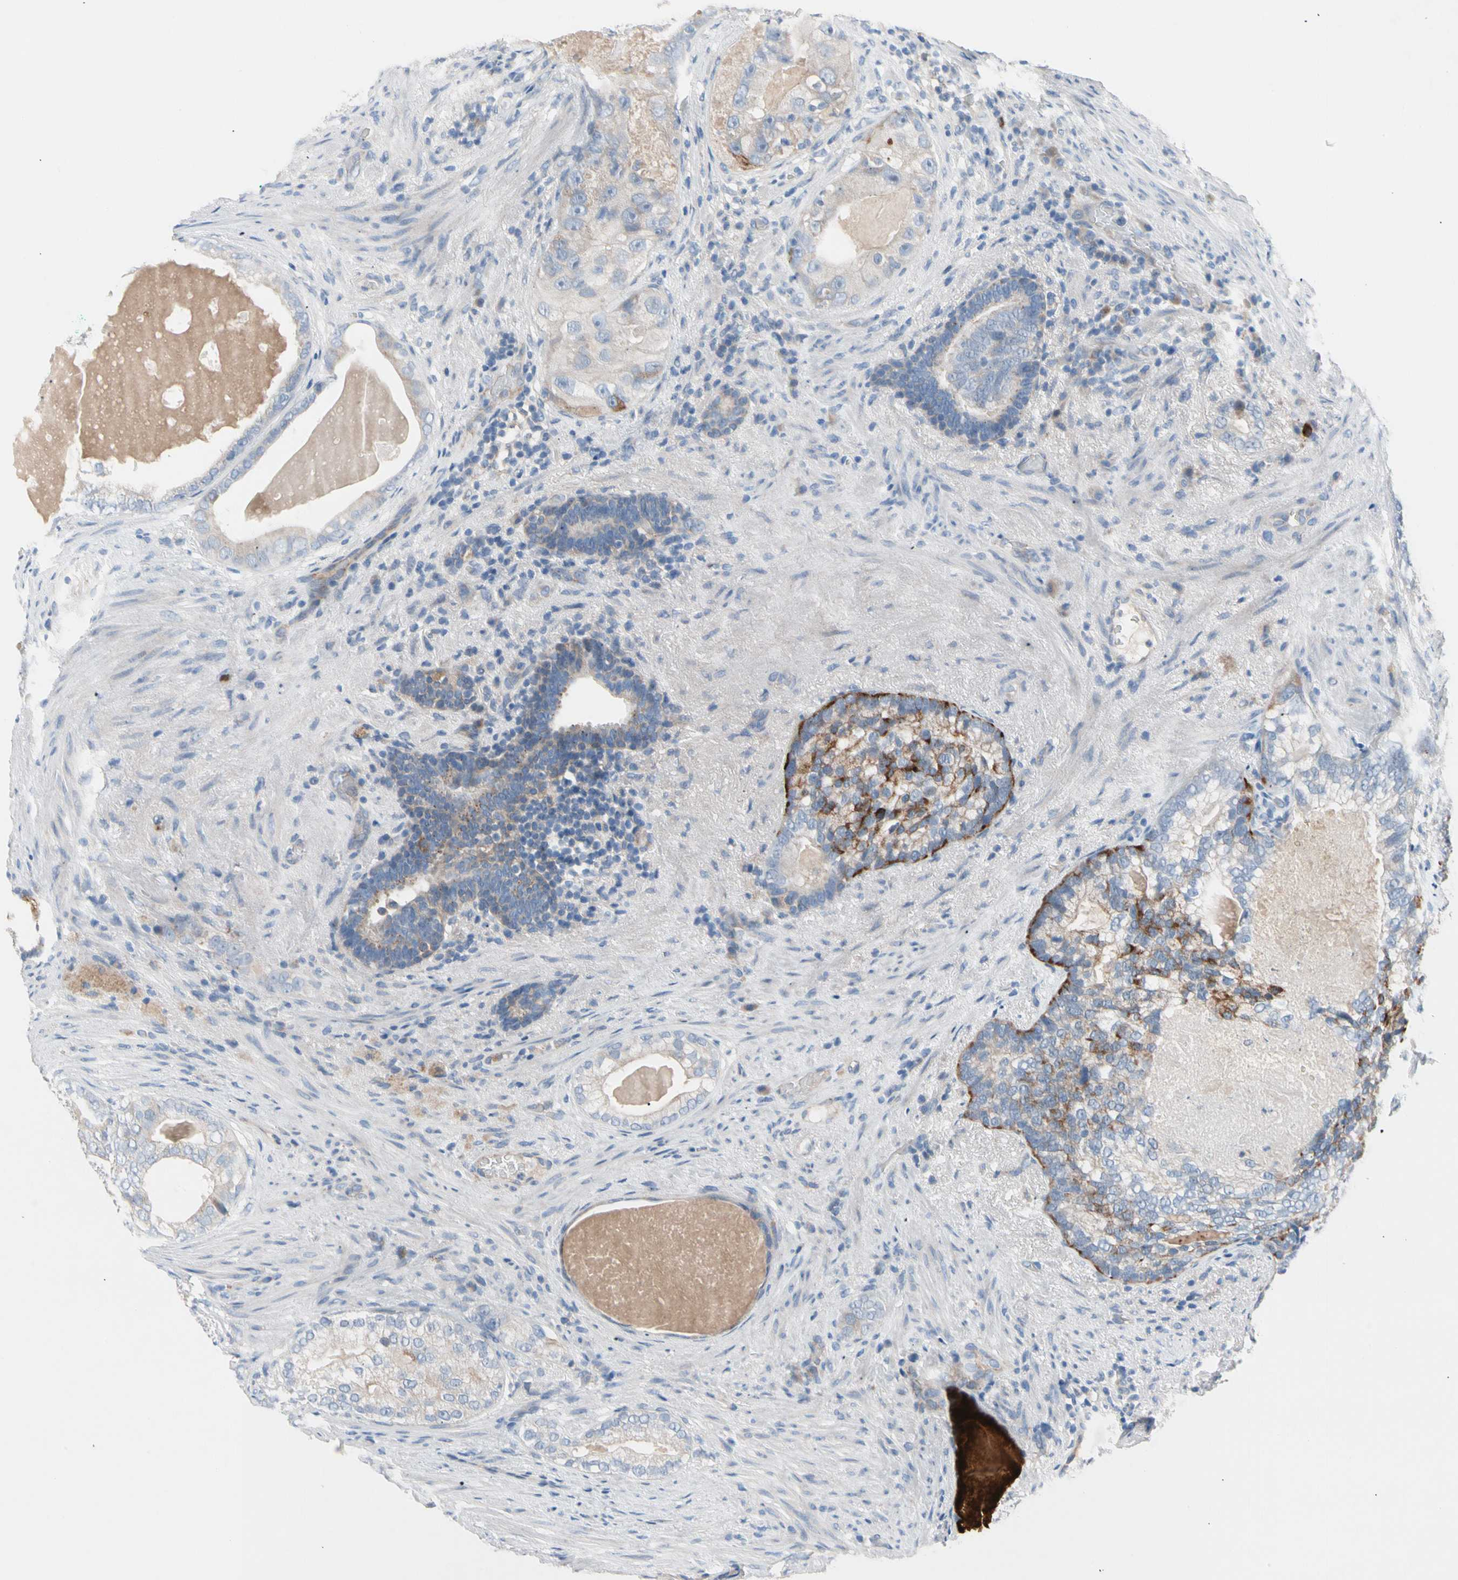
{"staining": {"intensity": "weak", "quantity": "25%-75%", "location": "cytoplasmic/membranous"}, "tissue": "prostate cancer", "cell_type": "Tumor cells", "image_type": "cancer", "snomed": [{"axis": "morphology", "description": "Adenocarcinoma, High grade"}, {"axis": "topography", "description": "Prostate"}], "caption": "Prostate adenocarcinoma (high-grade) stained with DAB (3,3'-diaminobenzidine) IHC shows low levels of weak cytoplasmic/membranous positivity in approximately 25%-75% of tumor cells.", "gene": "CASQ1", "patient": {"sex": "male", "age": 66}}